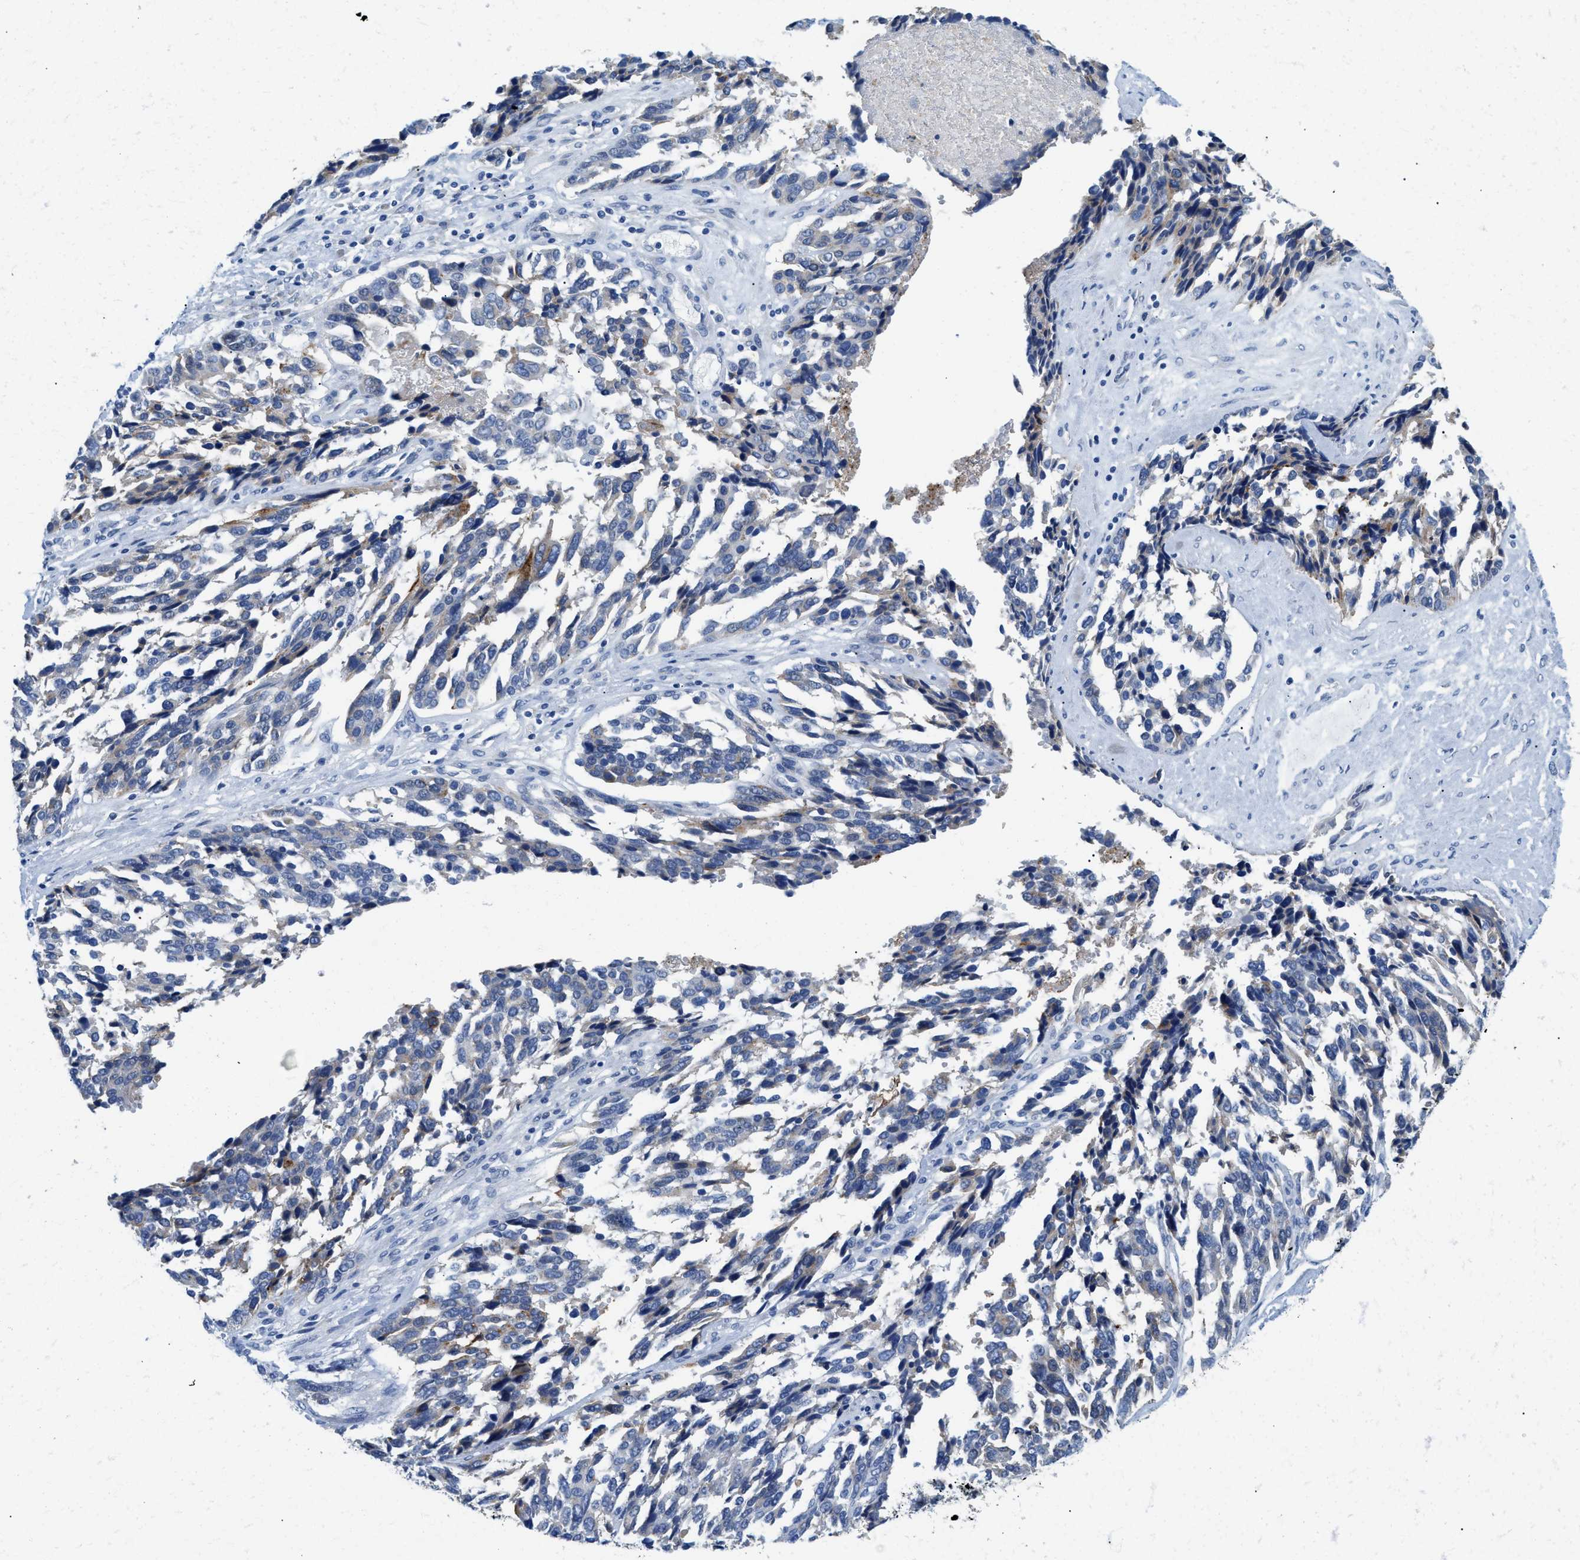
{"staining": {"intensity": "weak", "quantity": "<25%", "location": "cytoplasmic/membranous"}, "tissue": "ovarian cancer", "cell_type": "Tumor cells", "image_type": "cancer", "snomed": [{"axis": "morphology", "description": "Cystadenocarcinoma, serous, NOS"}, {"axis": "topography", "description": "Ovary"}], "caption": "A high-resolution micrograph shows immunohistochemistry staining of ovarian cancer, which exhibits no significant expression in tumor cells. Nuclei are stained in blue.", "gene": "TSPAN3", "patient": {"sex": "female", "age": 44}}